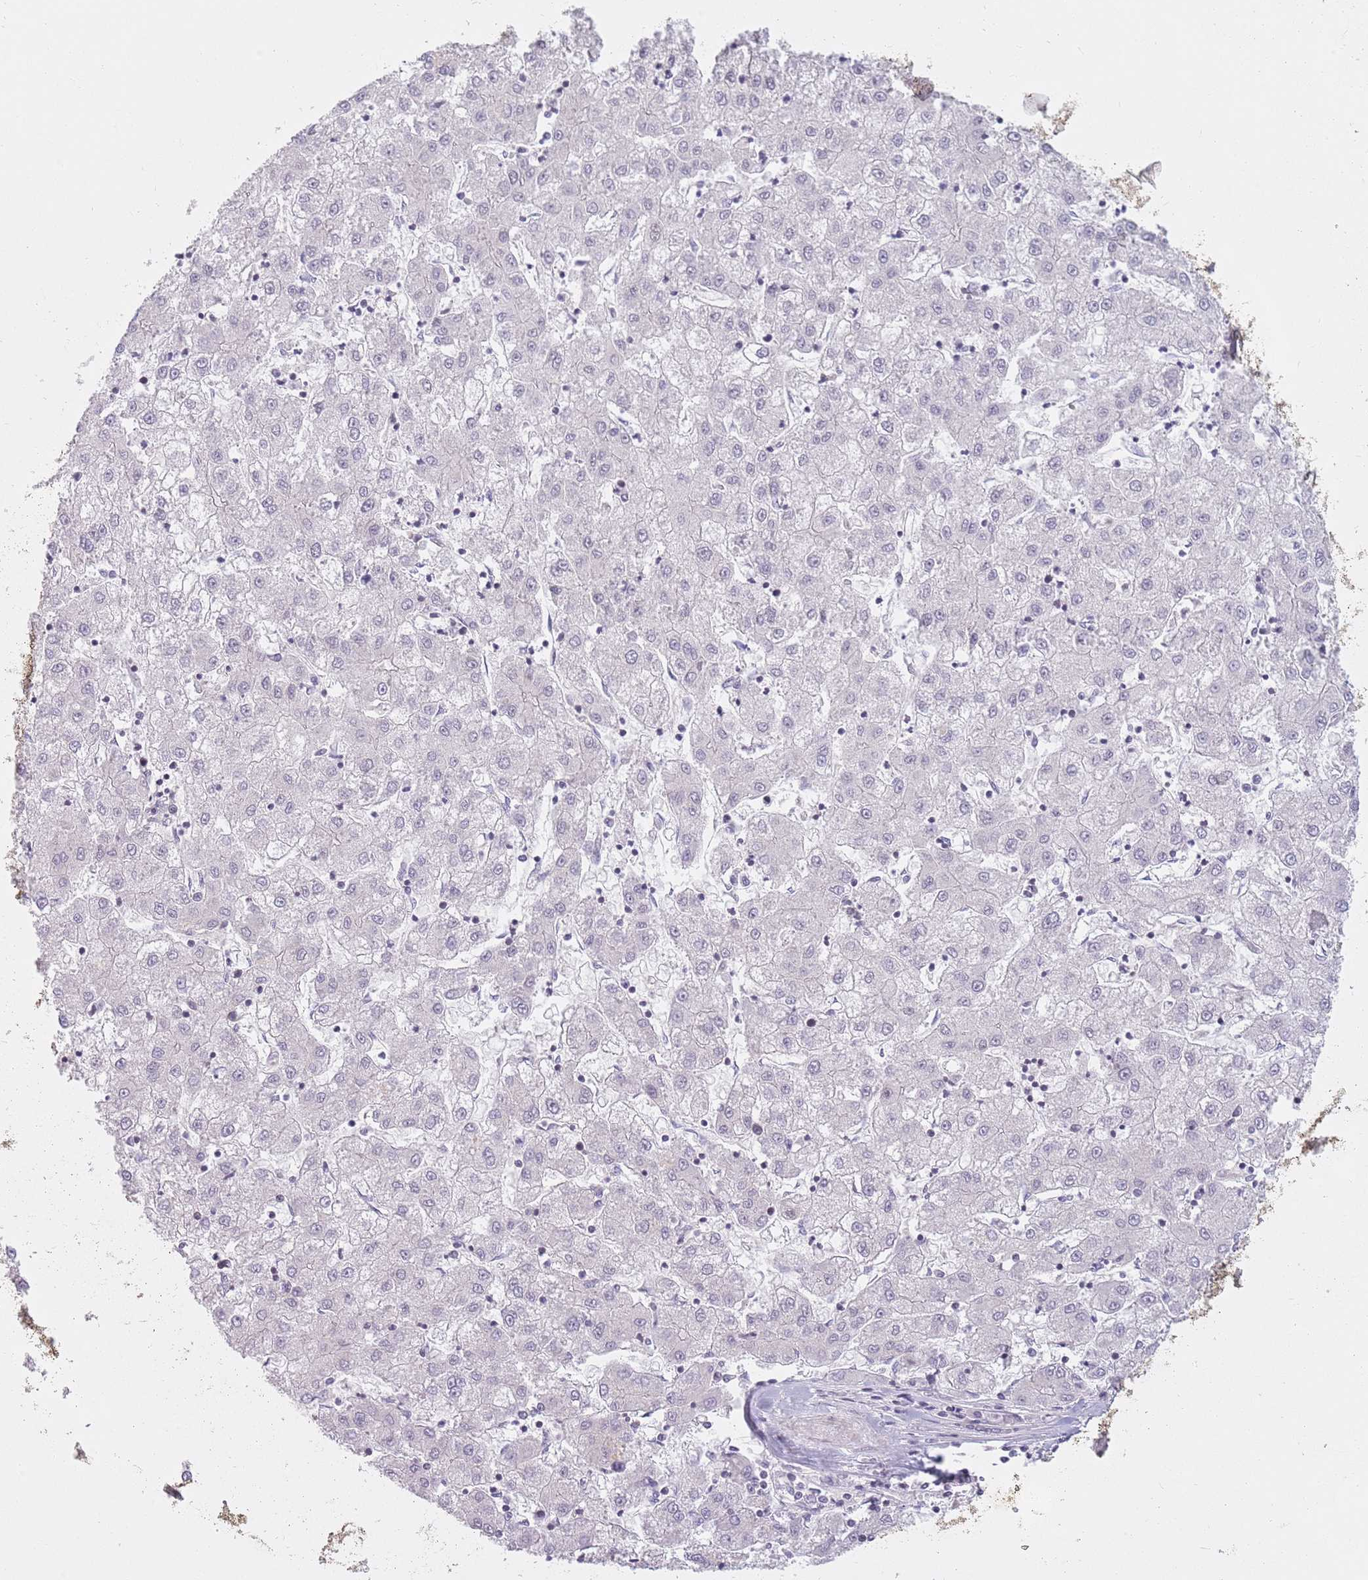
{"staining": {"intensity": "negative", "quantity": "none", "location": "none"}, "tissue": "liver cancer", "cell_type": "Tumor cells", "image_type": "cancer", "snomed": [{"axis": "morphology", "description": "Carcinoma, Hepatocellular, NOS"}, {"axis": "topography", "description": "Liver"}], "caption": "There is no significant positivity in tumor cells of hepatocellular carcinoma (liver). The staining is performed using DAB brown chromogen with nuclei counter-stained in using hematoxylin.", "gene": "ZNF574", "patient": {"sex": "male", "age": 72}}